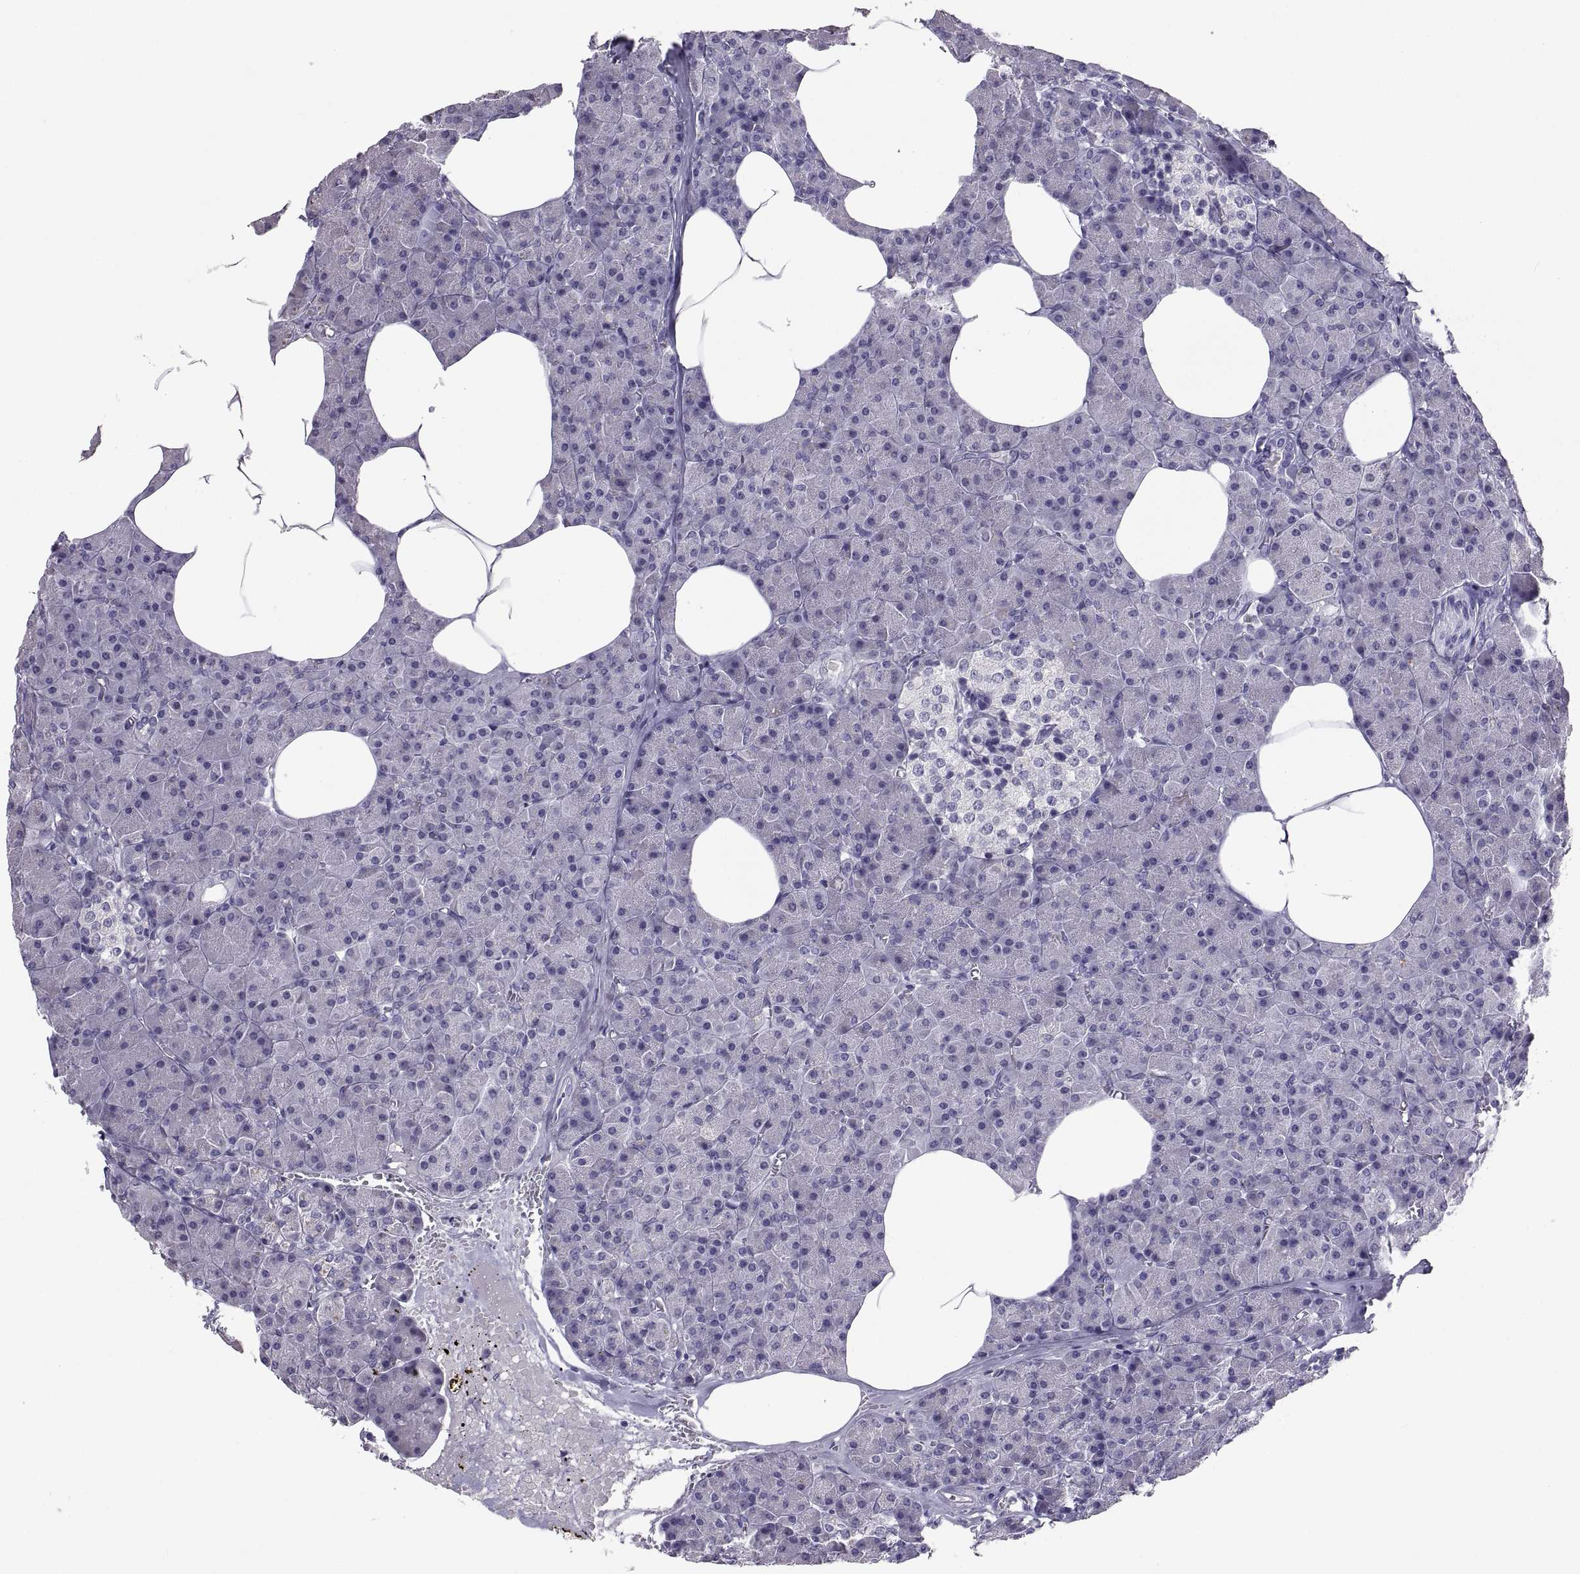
{"staining": {"intensity": "negative", "quantity": "none", "location": "none"}, "tissue": "pancreas", "cell_type": "Exocrine glandular cells", "image_type": "normal", "snomed": [{"axis": "morphology", "description": "Normal tissue, NOS"}, {"axis": "topography", "description": "Pancreas"}], "caption": "The histopathology image shows no staining of exocrine glandular cells in normal pancreas.", "gene": "SOX21", "patient": {"sex": "female", "age": 45}}